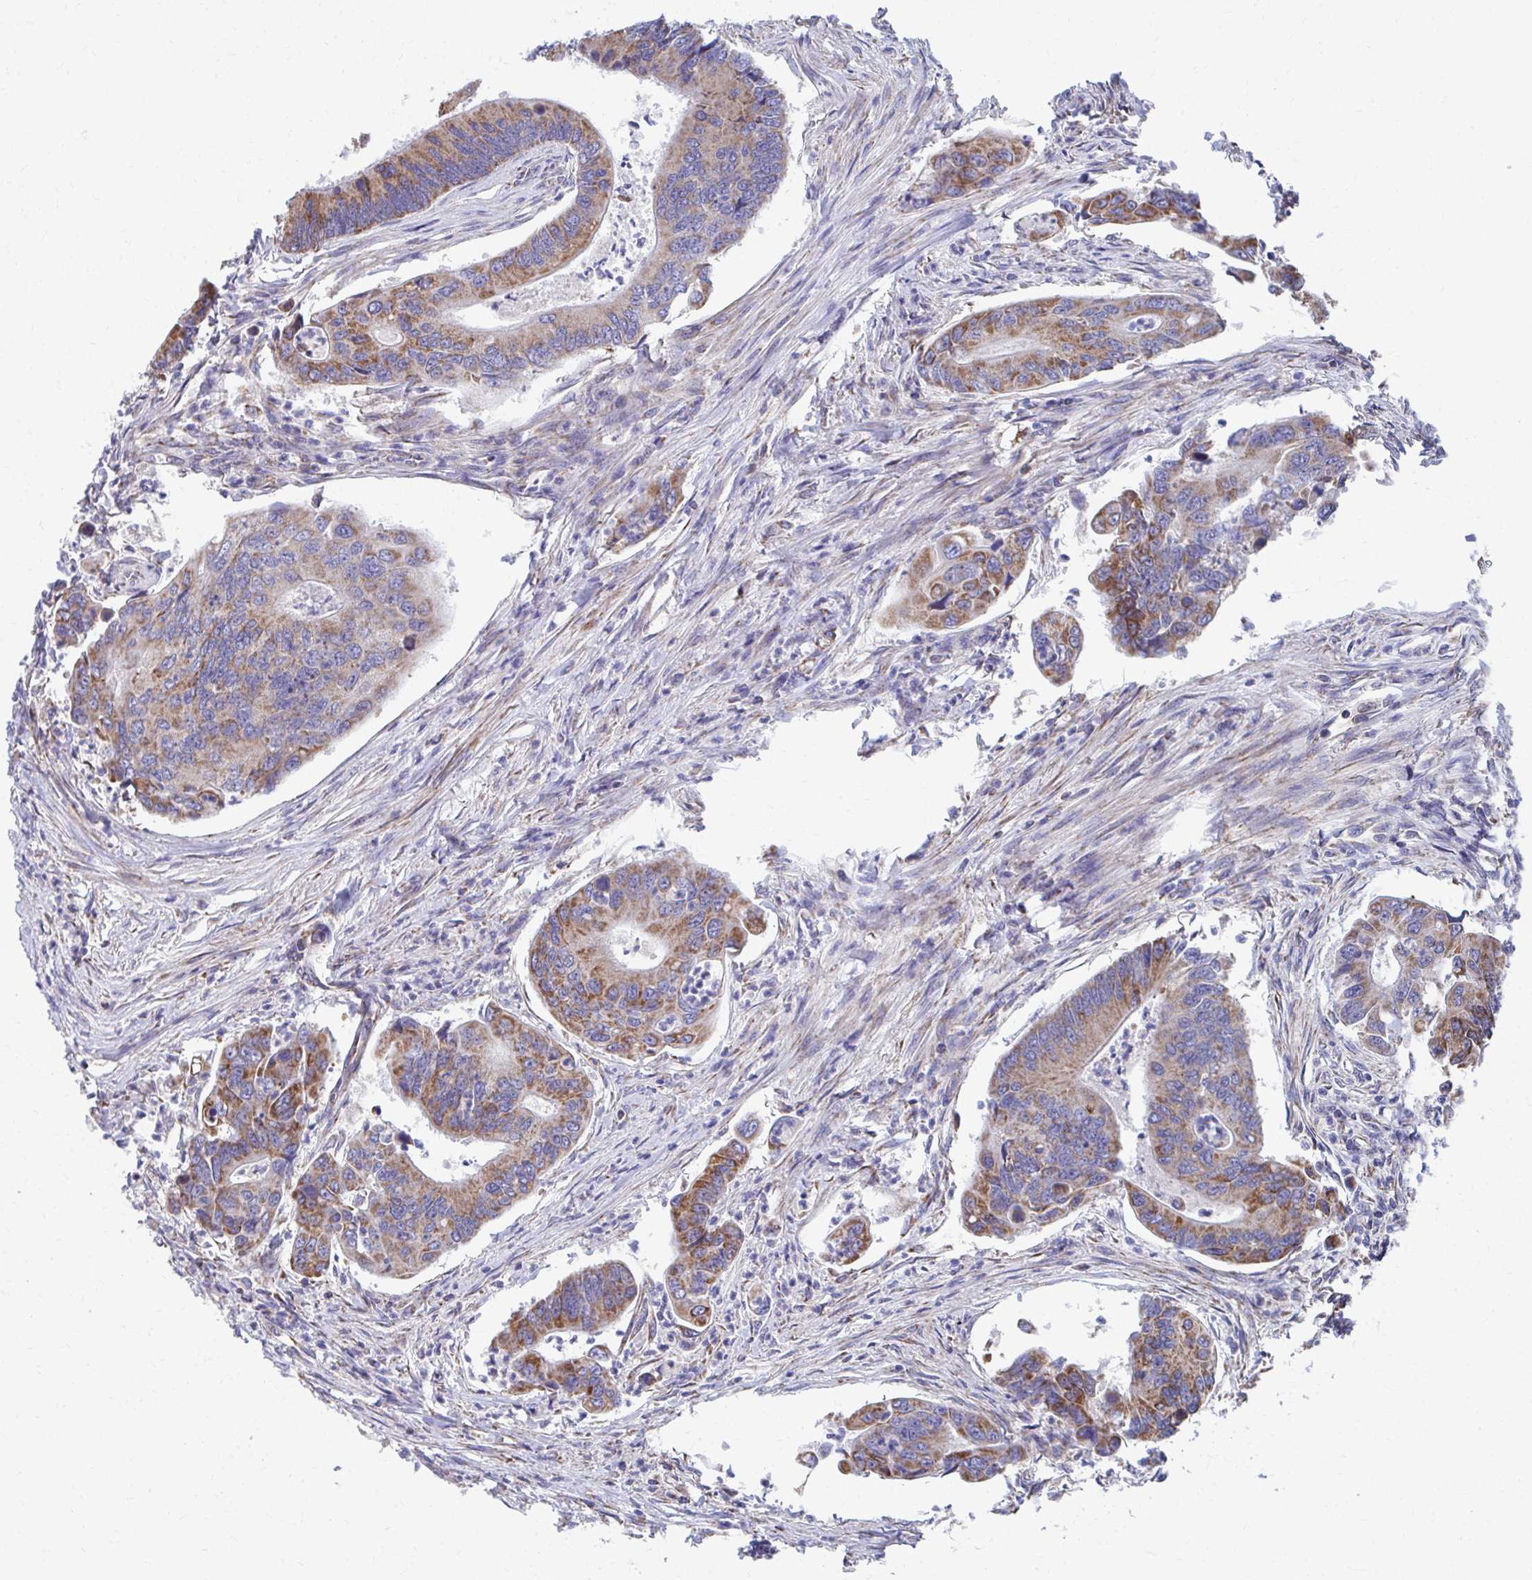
{"staining": {"intensity": "moderate", "quantity": ">75%", "location": "cytoplasmic/membranous"}, "tissue": "colorectal cancer", "cell_type": "Tumor cells", "image_type": "cancer", "snomed": [{"axis": "morphology", "description": "Adenocarcinoma, NOS"}, {"axis": "topography", "description": "Colon"}], "caption": "DAB (3,3'-diaminobenzidine) immunohistochemical staining of colorectal cancer reveals moderate cytoplasmic/membranous protein positivity in approximately >75% of tumor cells.", "gene": "RCC1L", "patient": {"sex": "female", "age": 67}}